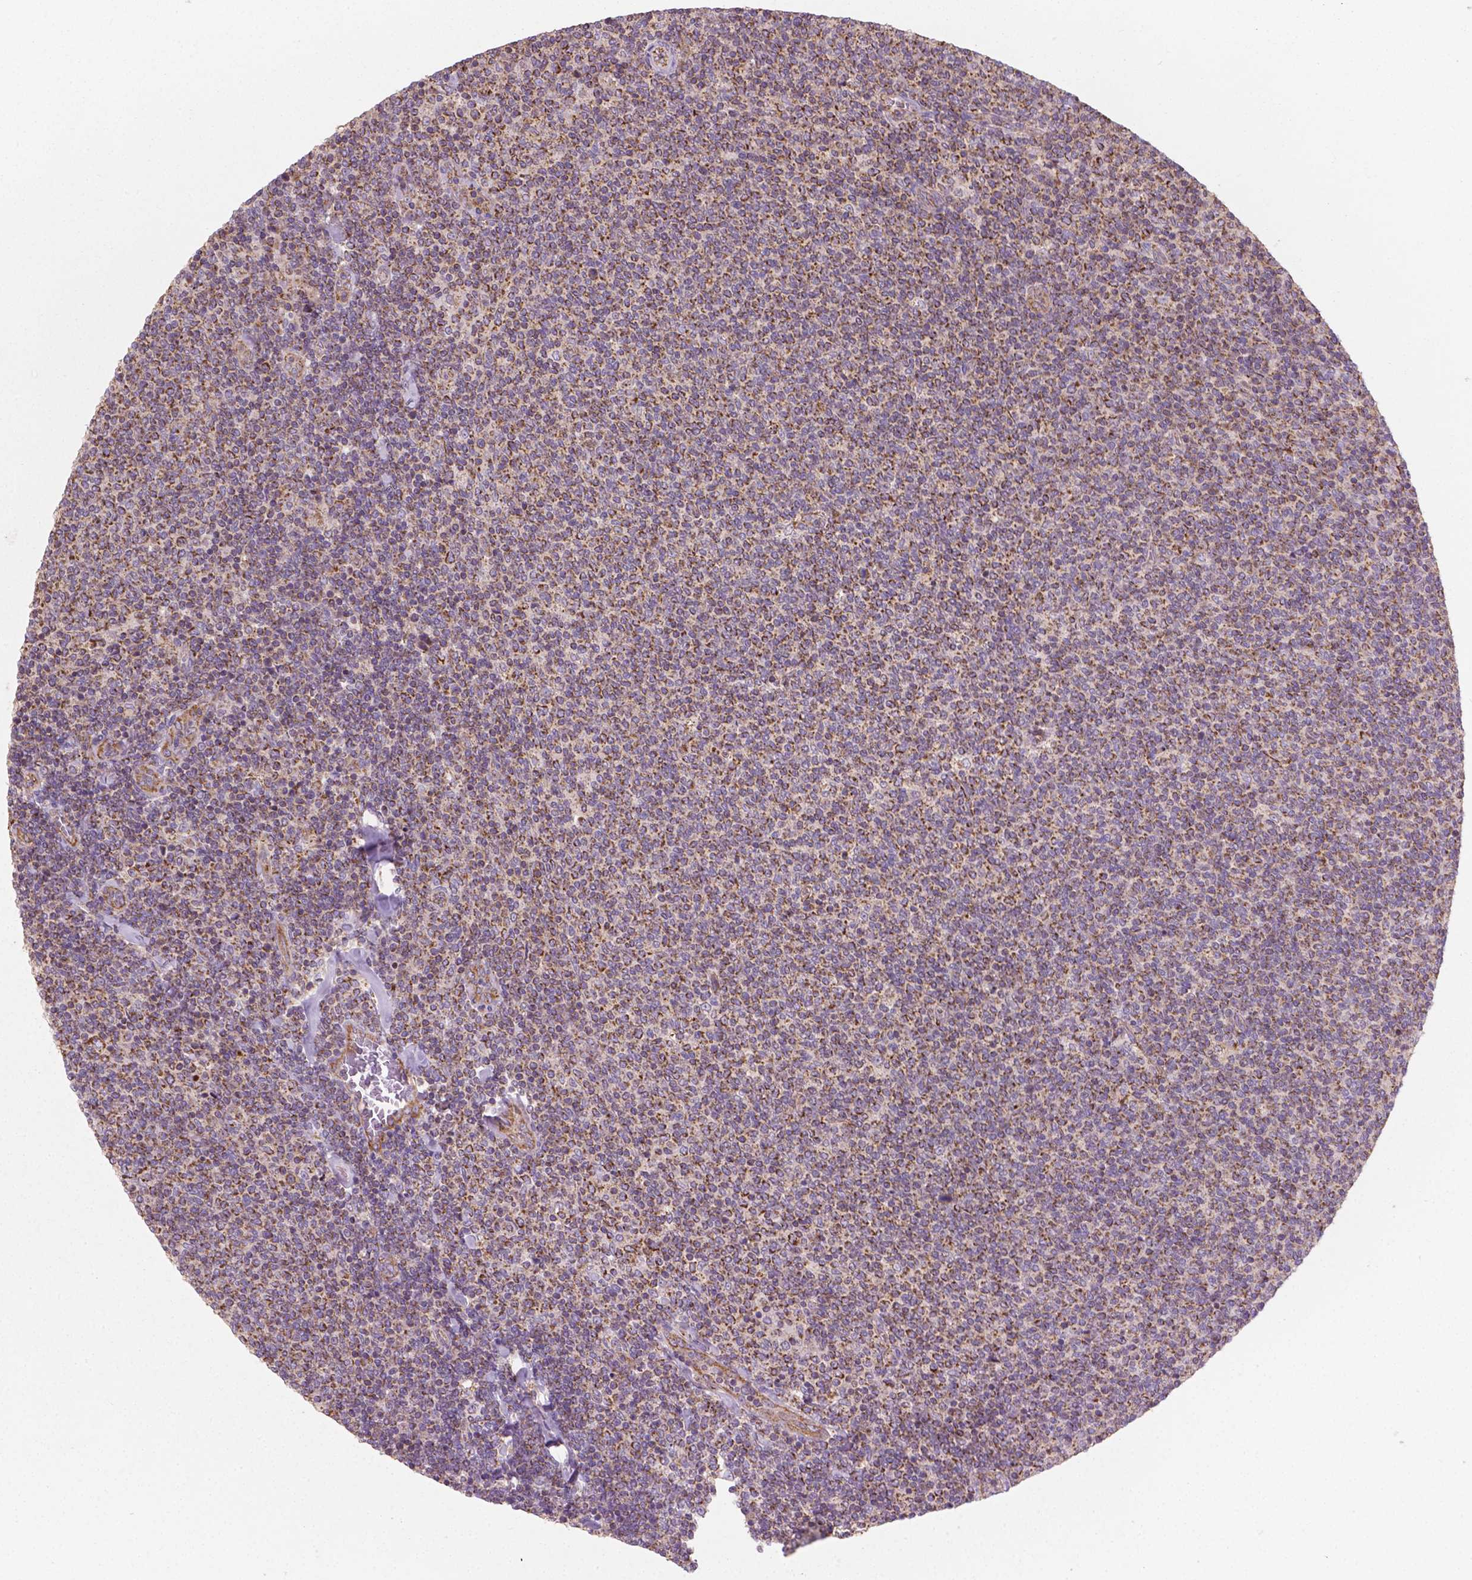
{"staining": {"intensity": "moderate", "quantity": "25%-75%", "location": "cytoplasmic/membranous"}, "tissue": "lymphoma", "cell_type": "Tumor cells", "image_type": "cancer", "snomed": [{"axis": "morphology", "description": "Malignant lymphoma, non-Hodgkin's type, Low grade"}, {"axis": "topography", "description": "Lymph node"}], "caption": "This photomicrograph shows immunohistochemistry (IHC) staining of lymphoma, with medium moderate cytoplasmic/membranous staining in about 25%-75% of tumor cells.", "gene": "TCAF1", "patient": {"sex": "male", "age": 52}}